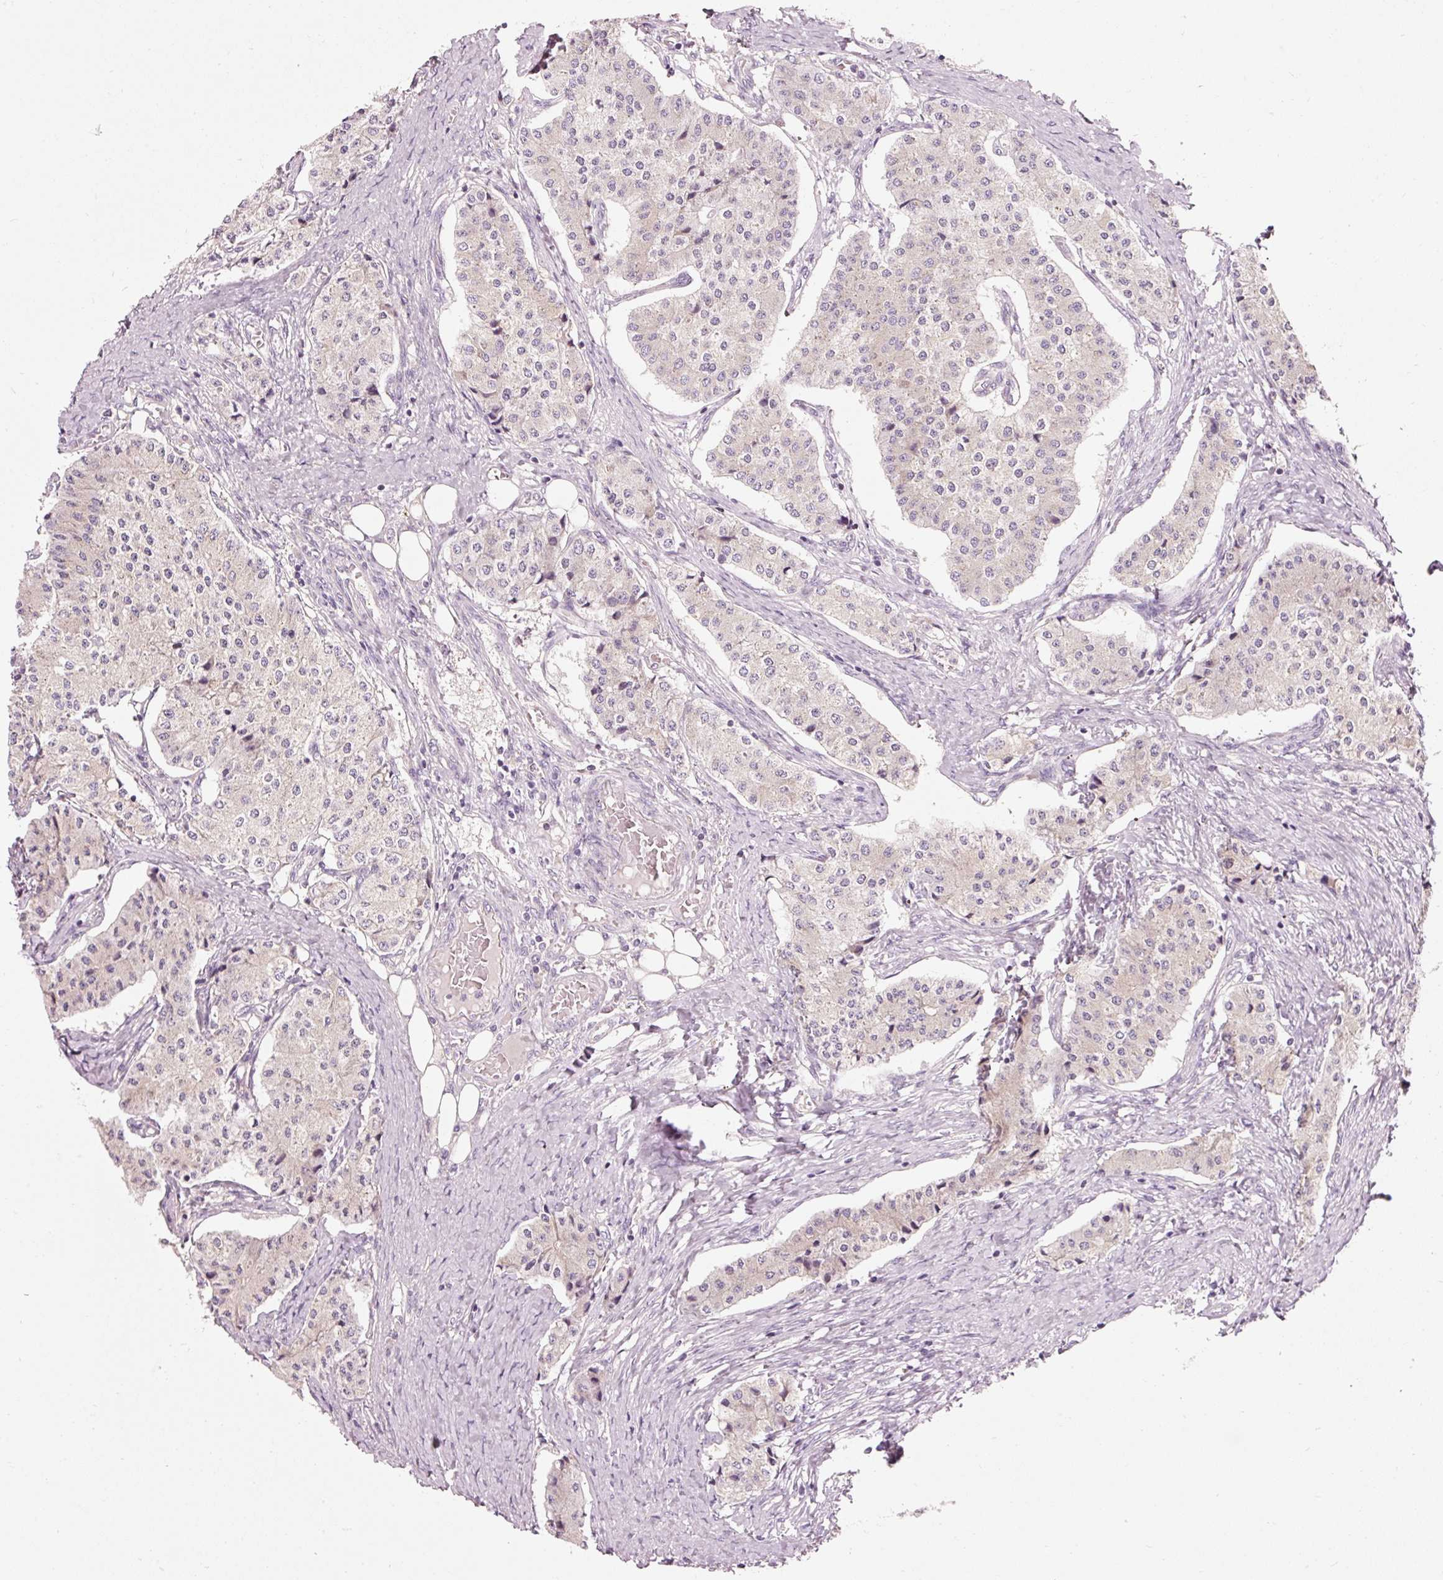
{"staining": {"intensity": "negative", "quantity": "none", "location": "none"}, "tissue": "carcinoid", "cell_type": "Tumor cells", "image_type": "cancer", "snomed": [{"axis": "morphology", "description": "Carcinoid, malignant, NOS"}, {"axis": "topography", "description": "Colon"}], "caption": "Immunohistochemical staining of human carcinoid (malignant) shows no significant staining in tumor cells.", "gene": "NAPA", "patient": {"sex": "female", "age": 52}}